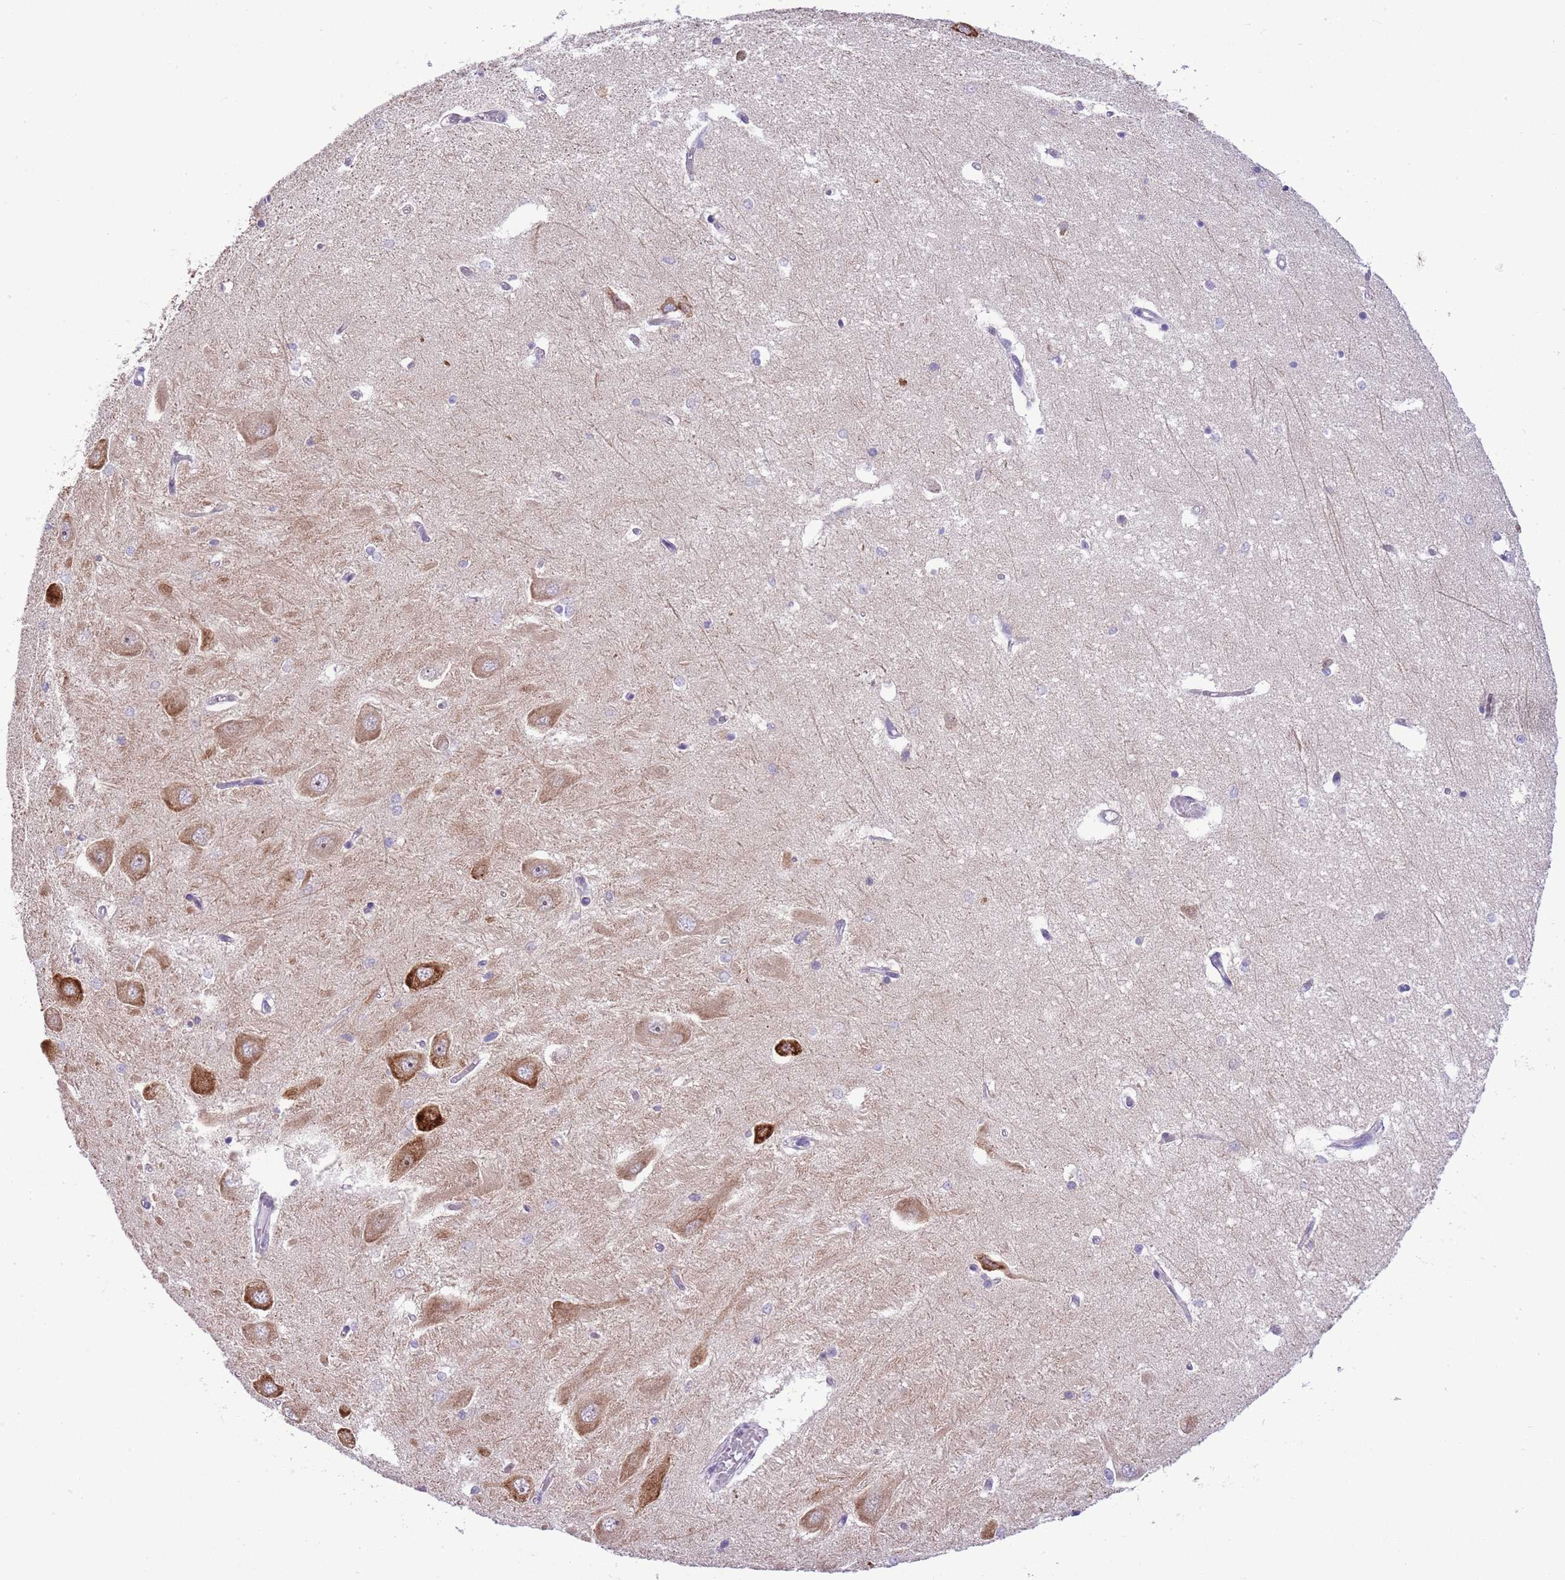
{"staining": {"intensity": "negative", "quantity": "none", "location": "none"}, "tissue": "hippocampus", "cell_type": "Glial cells", "image_type": "normal", "snomed": [{"axis": "morphology", "description": "Normal tissue, NOS"}, {"axis": "topography", "description": "Hippocampus"}], "caption": "A high-resolution histopathology image shows IHC staining of unremarkable hippocampus, which demonstrates no significant staining in glial cells. (Immunohistochemistry, brightfield microscopy, high magnification).", "gene": "FBRSL1", "patient": {"sex": "male", "age": 45}}